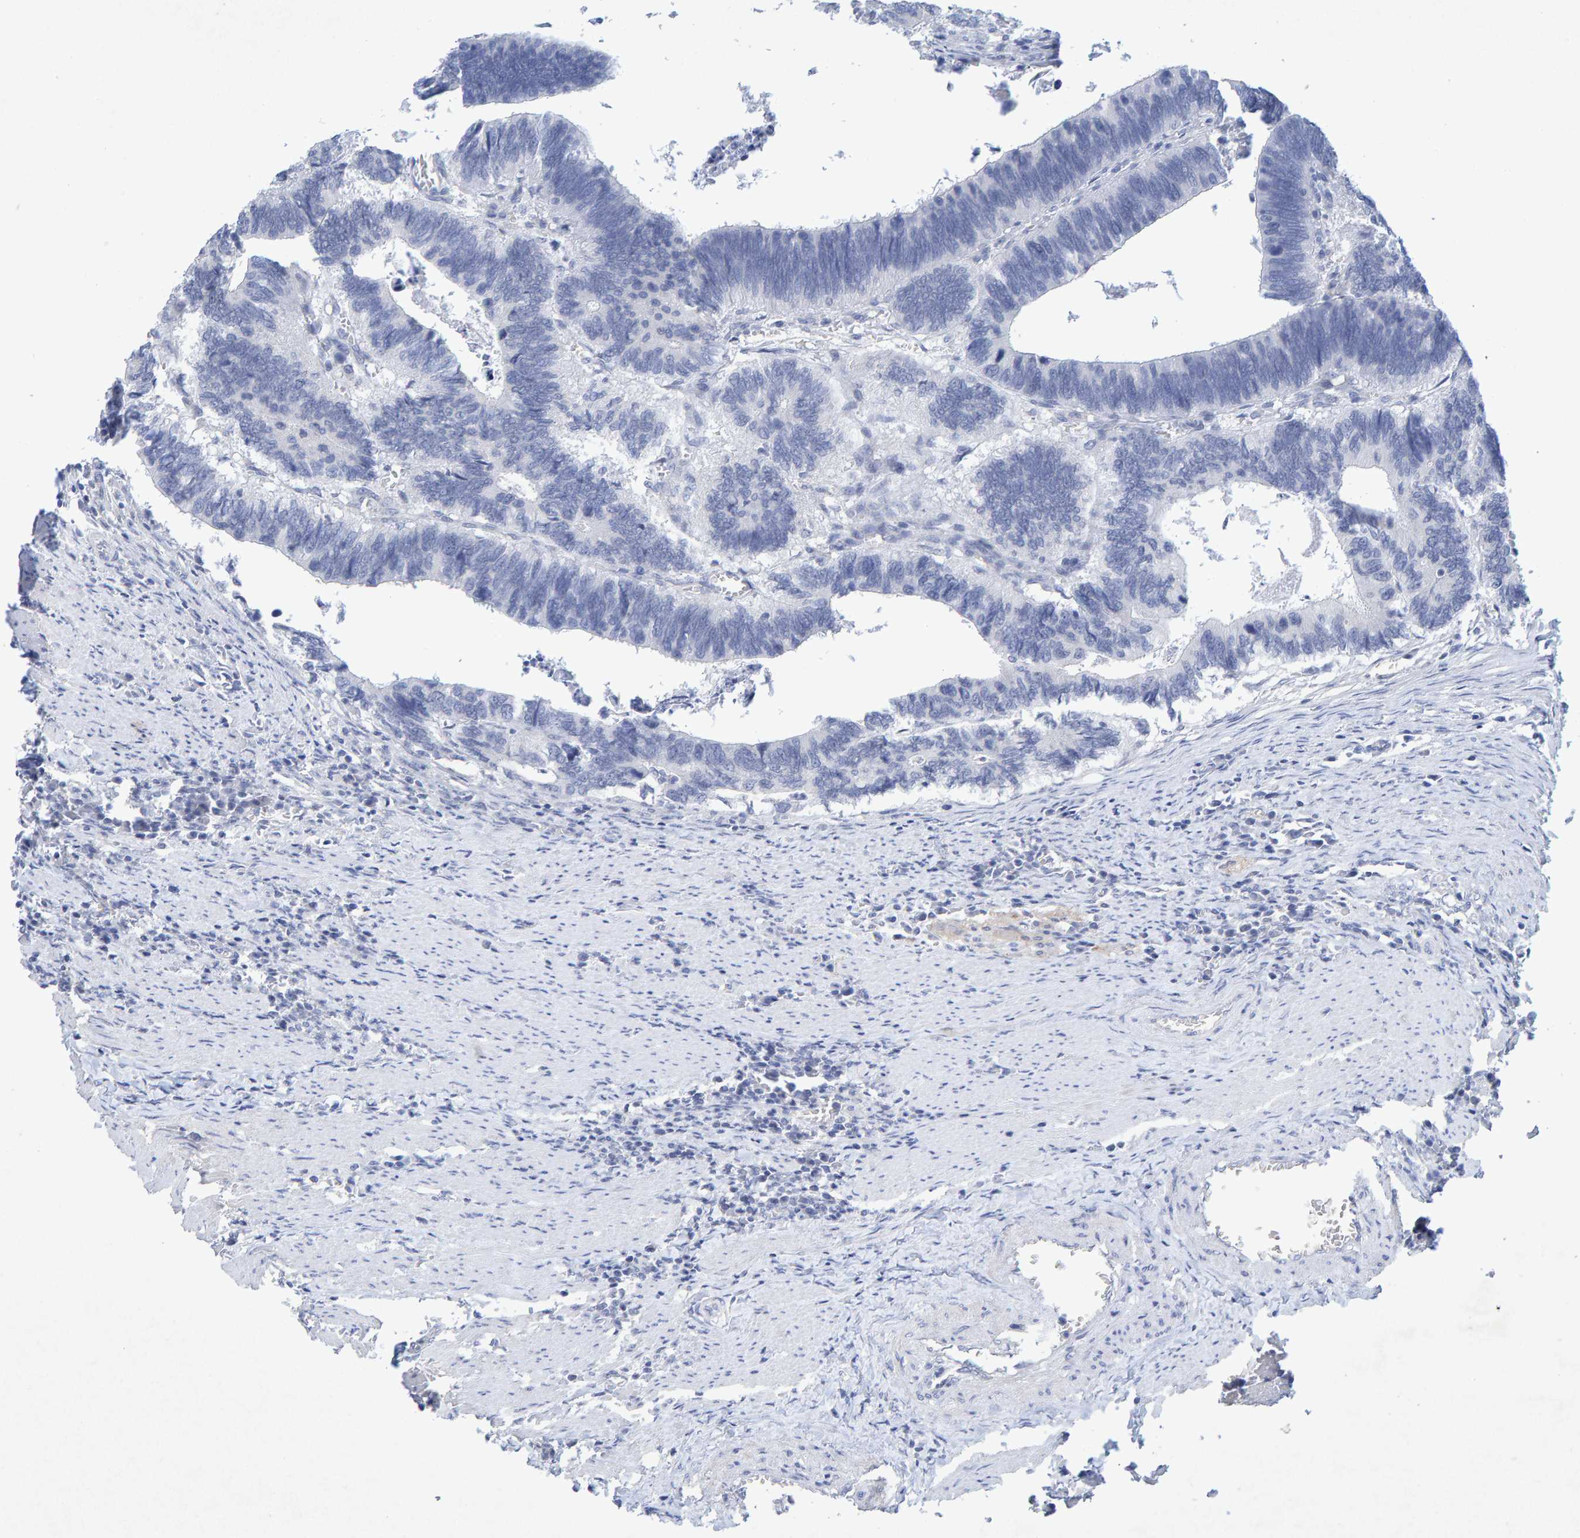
{"staining": {"intensity": "negative", "quantity": "none", "location": "none"}, "tissue": "colorectal cancer", "cell_type": "Tumor cells", "image_type": "cancer", "snomed": [{"axis": "morphology", "description": "Adenocarcinoma, NOS"}, {"axis": "topography", "description": "Colon"}], "caption": "Colorectal cancer (adenocarcinoma) stained for a protein using immunohistochemistry (IHC) demonstrates no positivity tumor cells.", "gene": "CDH2", "patient": {"sex": "male", "age": 72}}